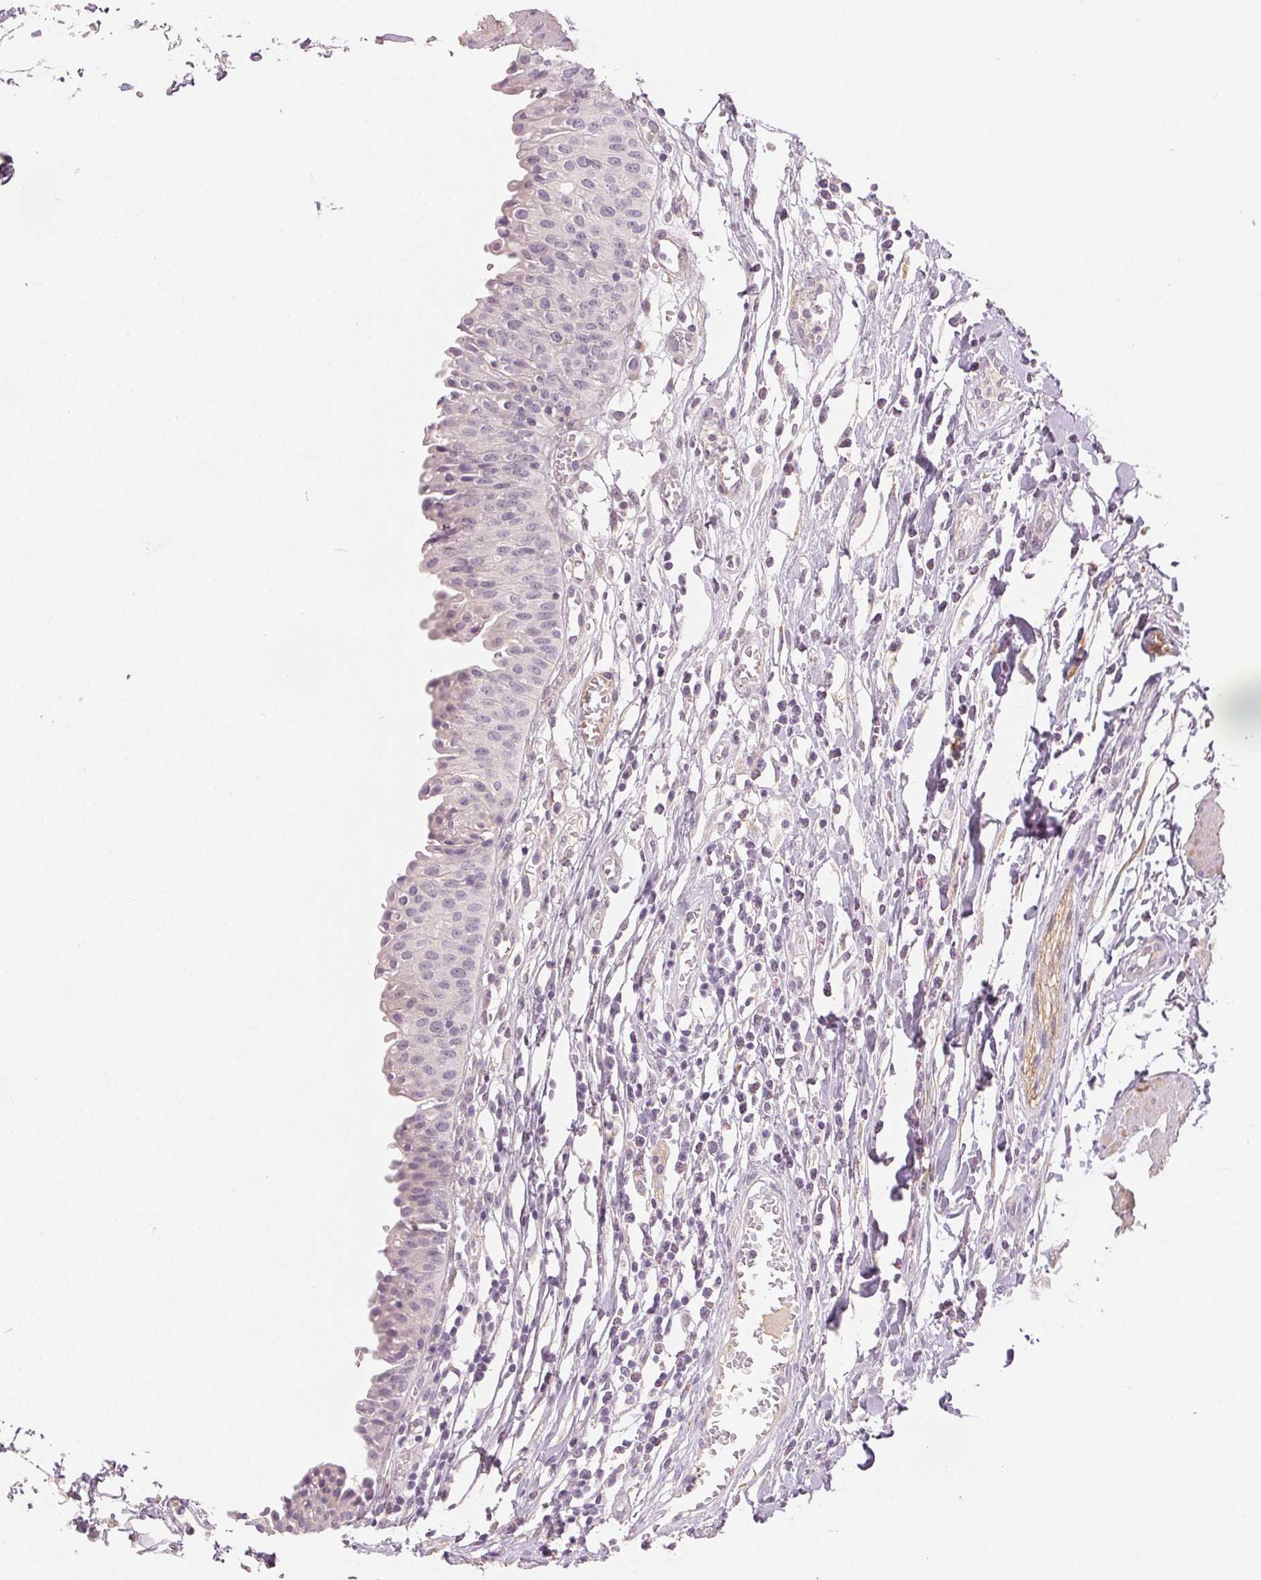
{"staining": {"intensity": "negative", "quantity": "none", "location": "none"}, "tissue": "urinary bladder", "cell_type": "Urothelial cells", "image_type": "normal", "snomed": [{"axis": "morphology", "description": "Normal tissue, NOS"}, {"axis": "topography", "description": "Urinary bladder"}], "caption": "IHC of benign urinary bladder displays no positivity in urothelial cells. (Immunohistochemistry (ihc), brightfield microscopy, high magnification).", "gene": "MAP1LC3A", "patient": {"sex": "male", "age": 64}}